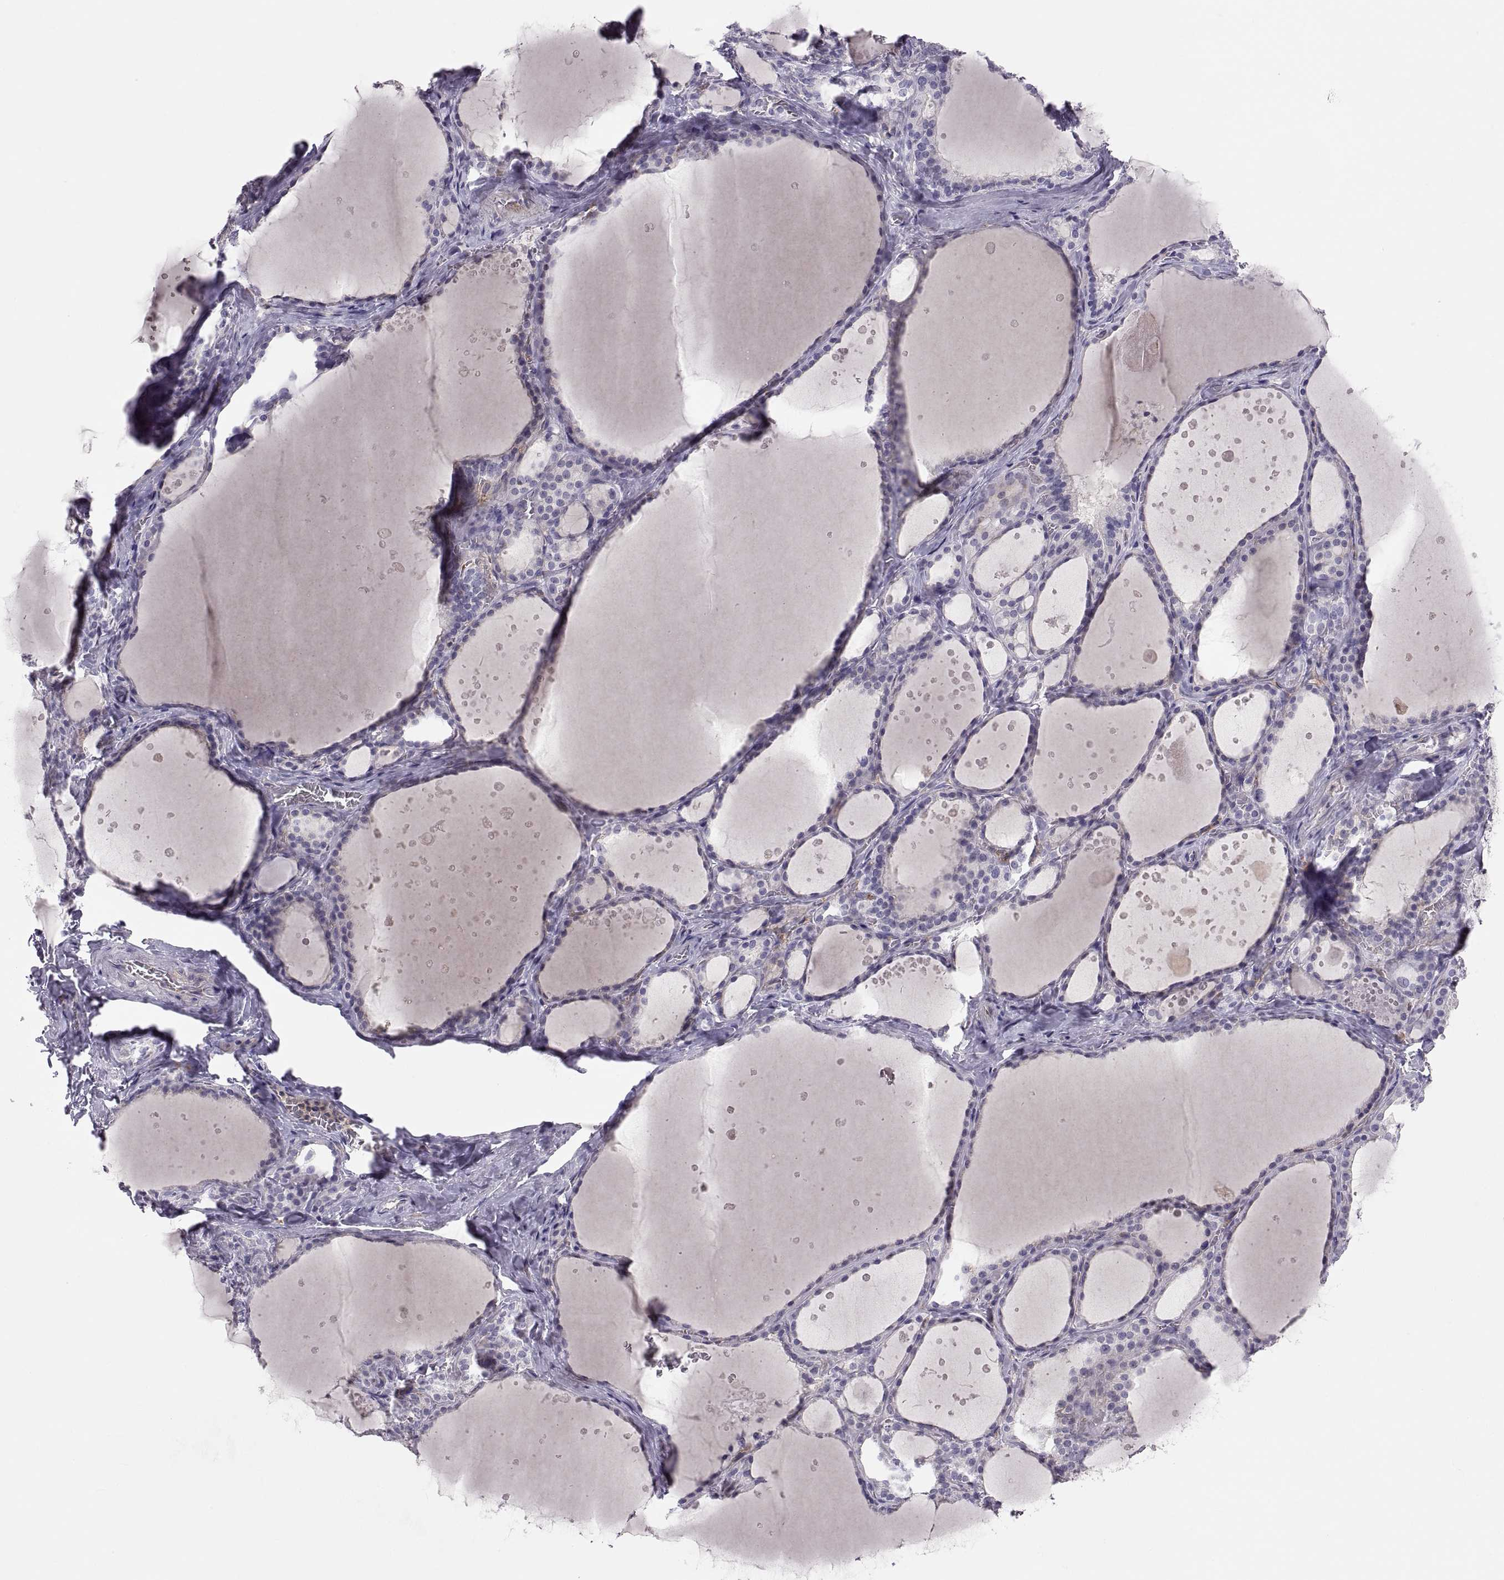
{"staining": {"intensity": "negative", "quantity": "none", "location": "none"}, "tissue": "thyroid gland", "cell_type": "Glandular cells", "image_type": "normal", "snomed": [{"axis": "morphology", "description": "Normal tissue, NOS"}, {"axis": "topography", "description": "Thyroid gland"}], "caption": "The histopathology image demonstrates no significant positivity in glandular cells of thyroid gland.", "gene": "RALB", "patient": {"sex": "male", "age": 63}}